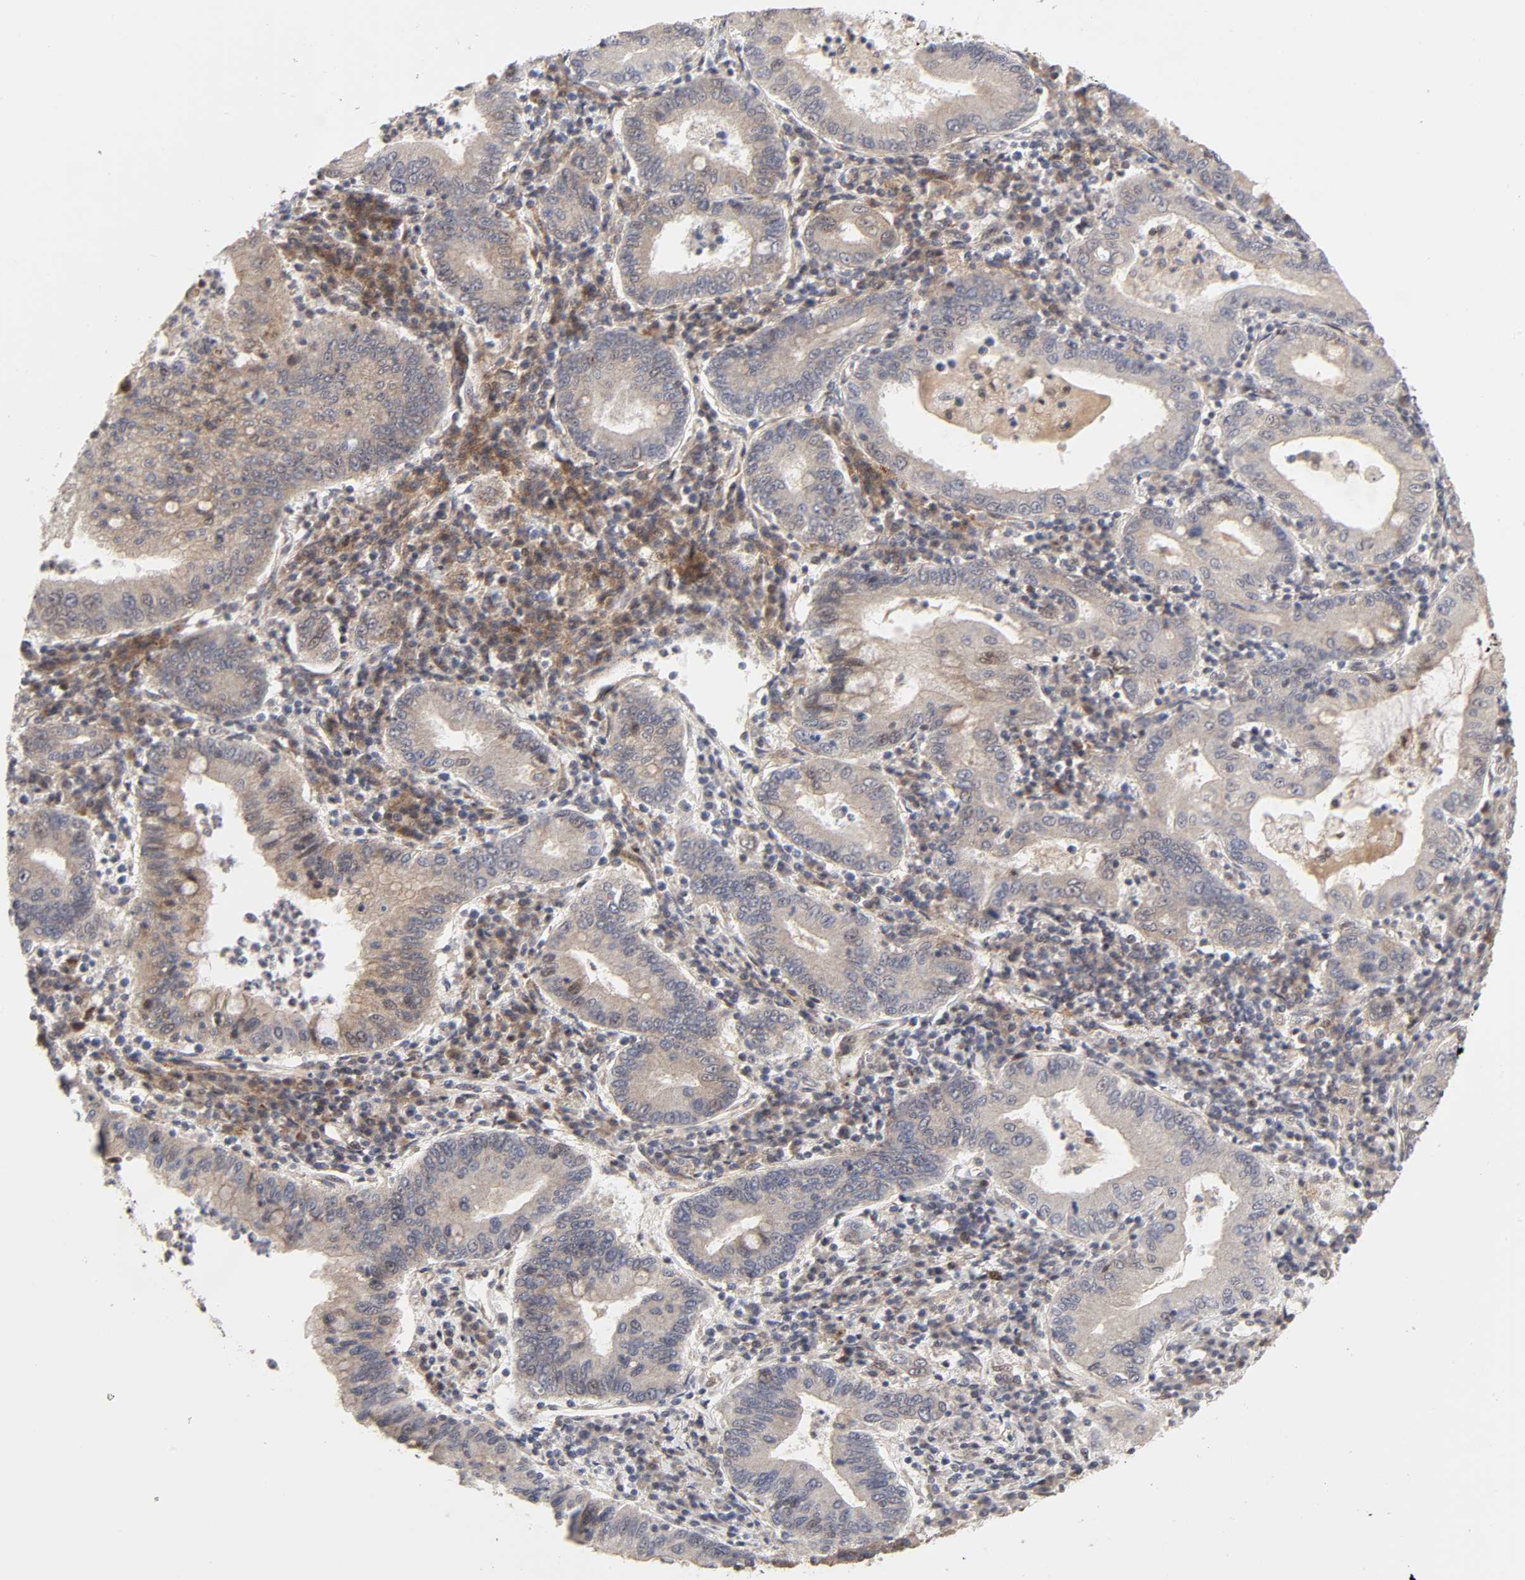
{"staining": {"intensity": "weak", "quantity": ">75%", "location": "cytoplasmic/membranous"}, "tissue": "stomach cancer", "cell_type": "Tumor cells", "image_type": "cancer", "snomed": [{"axis": "morphology", "description": "Normal tissue, NOS"}, {"axis": "morphology", "description": "Adenocarcinoma, NOS"}, {"axis": "topography", "description": "Esophagus"}, {"axis": "topography", "description": "Stomach, upper"}, {"axis": "topography", "description": "Peripheral nerve tissue"}], "caption": "An immunohistochemistry micrograph of tumor tissue is shown. Protein staining in brown shows weak cytoplasmic/membranous positivity in stomach cancer within tumor cells.", "gene": "CASP9", "patient": {"sex": "male", "age": 62}}